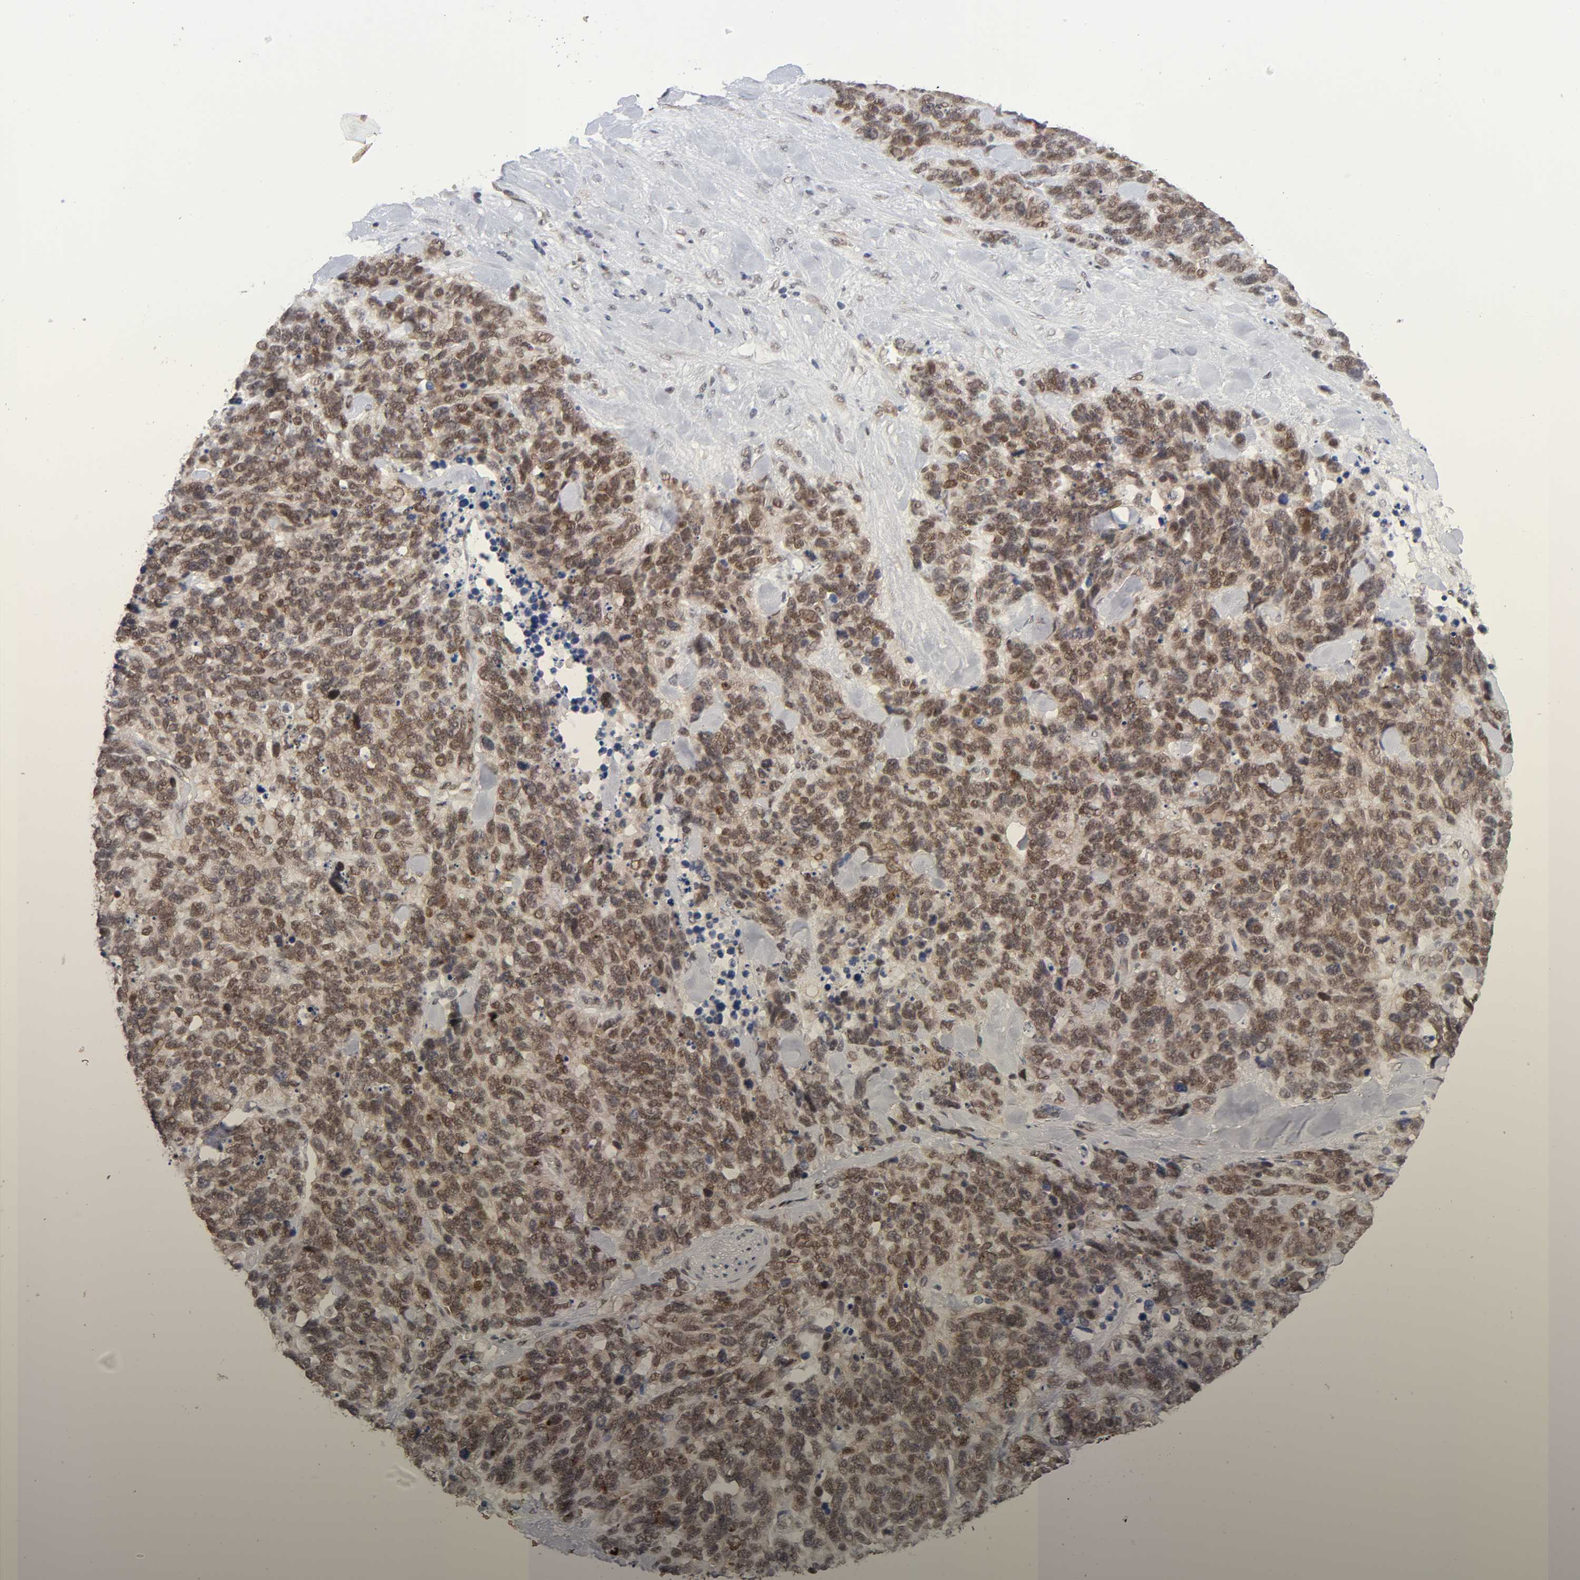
{"staining": {"intensity": "strong", "quantity": ">75%", "location": "cytoplasmic/membranous,nuclear"}, "tissue": "lung cancer", "cell_type": "Tumor cells", "image_type": "cancer", "snomed": [{"axis": "morphology", "description": "Neoplasm, malignant, NOS"}, {"axis": "topography", "description": "Lung"}], "caption": "Lung cancer (neoplasm (malignant)) stained with a brown dye displays strong cytoplasmic/membranous and nuclear positive staining in about >75% of tumor cells.", "gene": "EP300", "patient": {"sex": "female", "age": 58}}